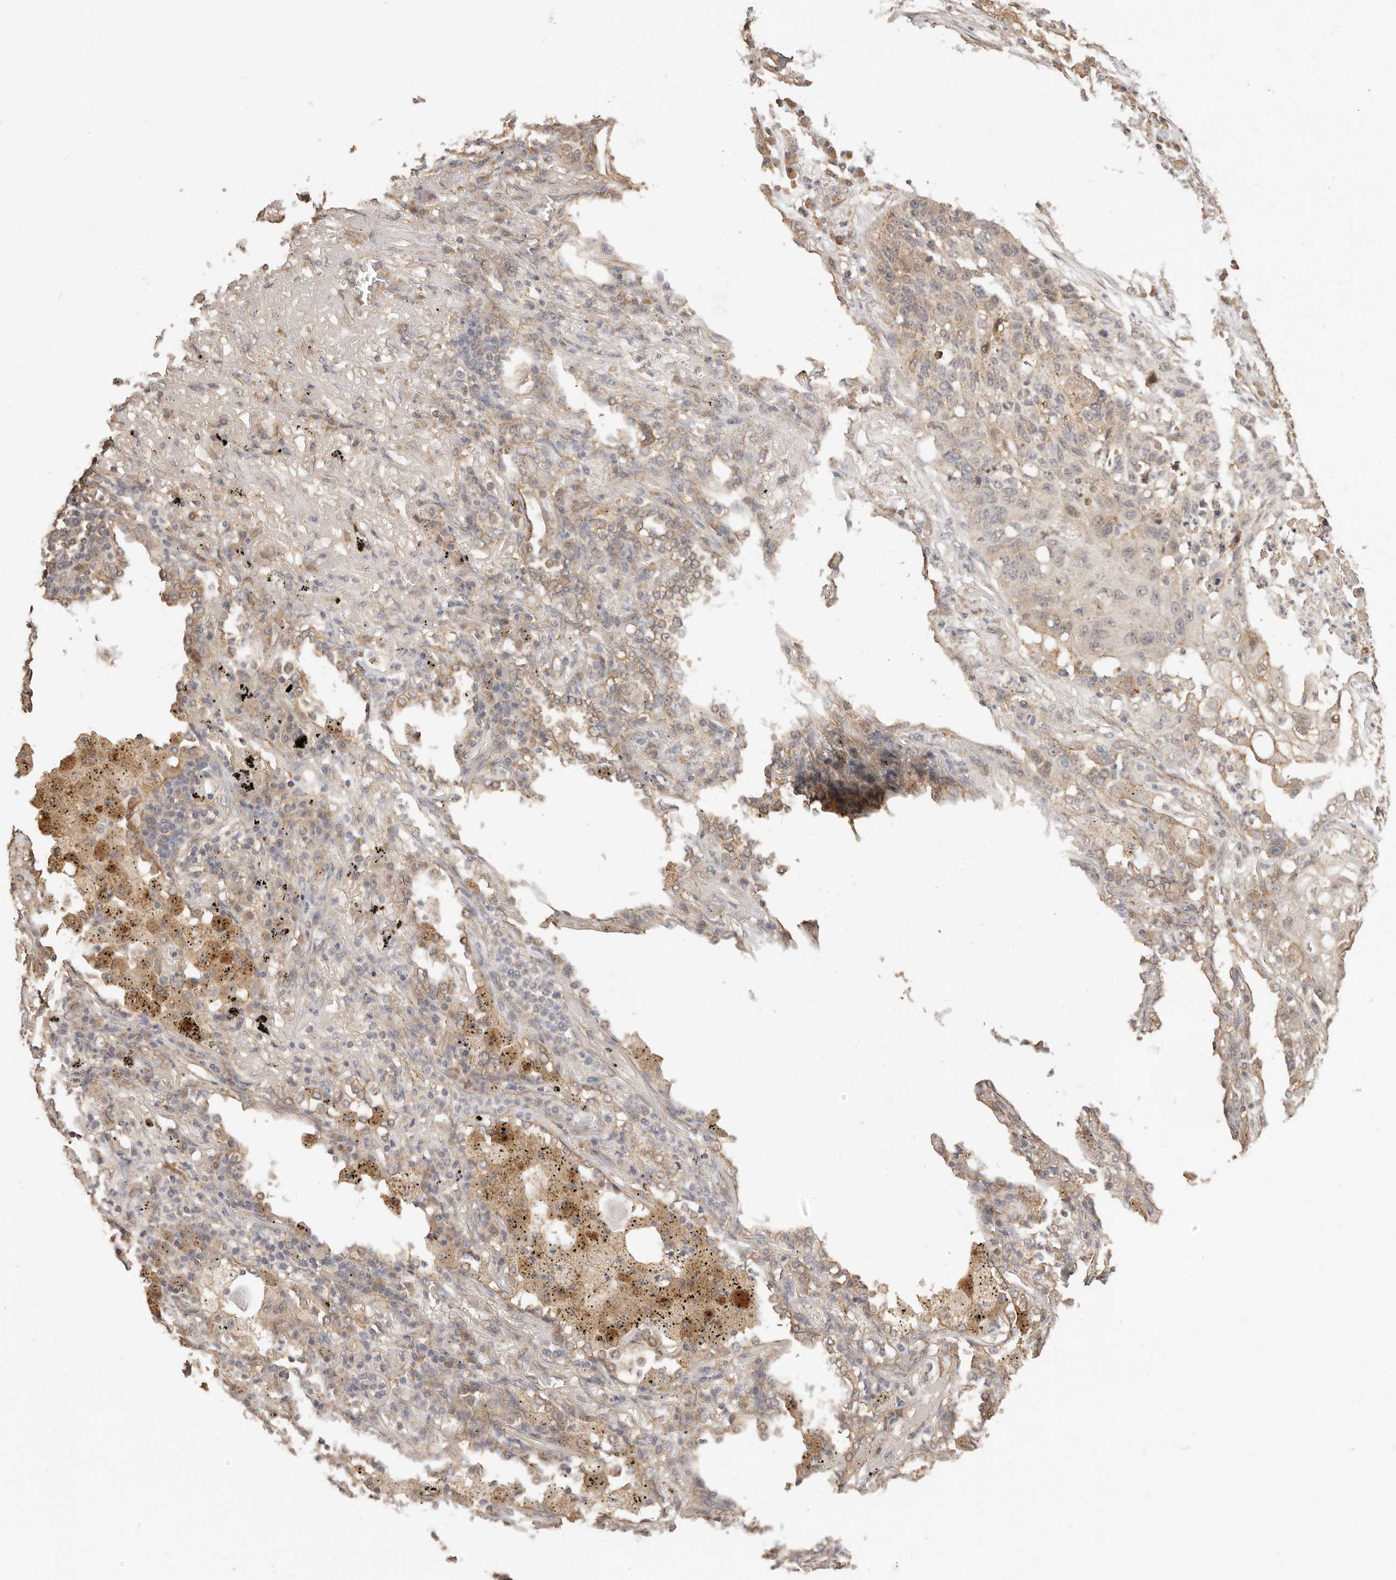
{"staining": {"intensity": "weak", "quantity": "<25%", "location": "cytoplasmic/membranous"}, "tissue": "lung cancer", "cell_type": "Tumor cells", "image_type": "cancer", "snomed": [{"axis": "morphology", "description": "Squamous cell carcinoma, NOS"}, {"axis": "topography", "description": "Lung"}], "caption": "DAB (3,3'-diaminobenzidine) immunohistochemical staining of human lung cancer demonstrates no significant positivity in tumor cells. (Immunohistochemistry (ihc), brightfield microscopy, high magnification).", "gene": "AFDN", "patient": {"sex": "female", "age": 63}}